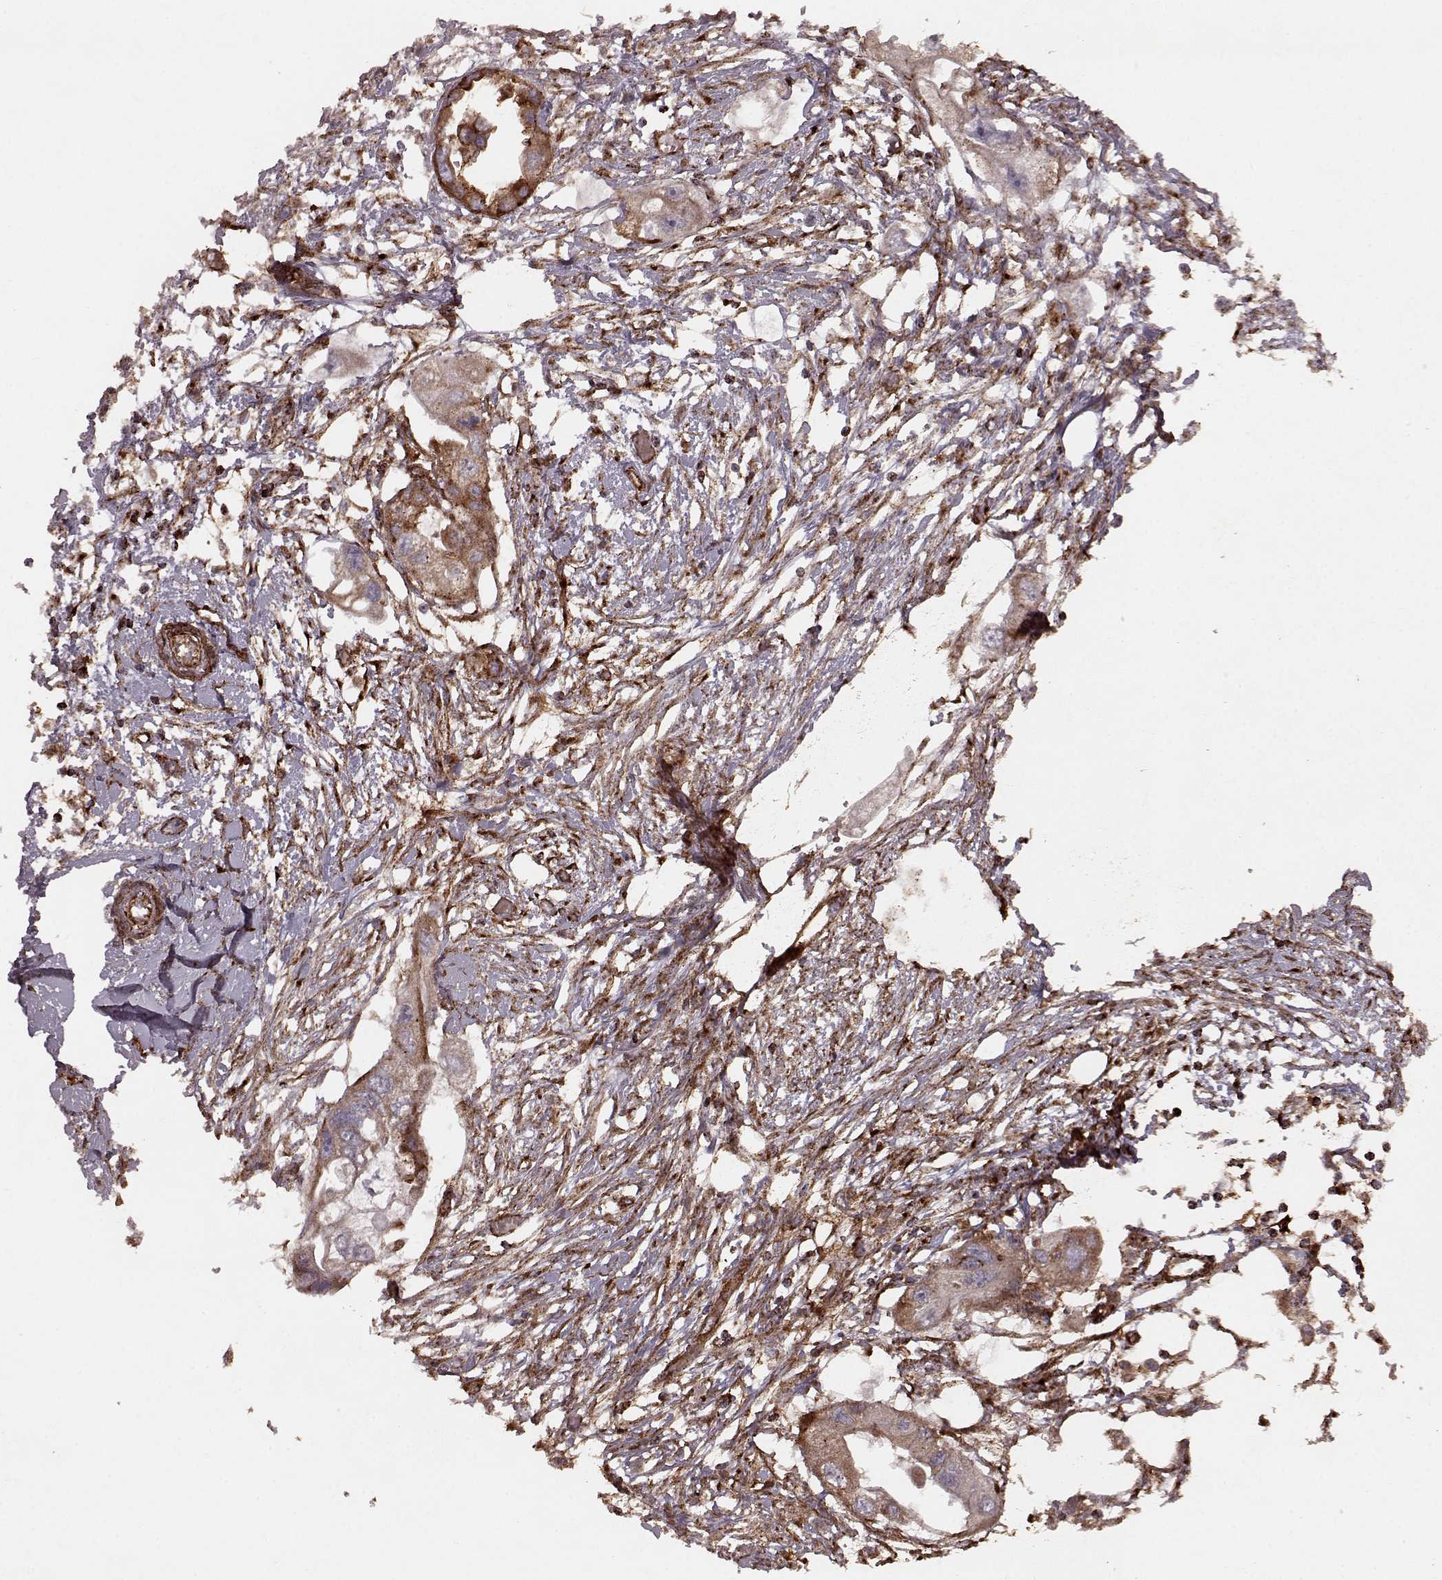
{"staining": {"intensity": "weak", "quantity": ">75%", "location": "cytoplasmic/membranous"}, "tissue": "endometrial cancer", "cell_type": "Tumor cells", "image_type": "cancer", "snomed": [{"axis": "morphology", "description": "Adenocarcinoma, NOS"}, {"axis": "morphology", "description": "Adenocarcinoma, metastatic, NOS"}, {"axis": "topography", "description": "Adipose tissue"}, {"axis": "topography", "description": "Endometrium"}], "caption": "This is an image of immunohistochemistry staining of endometrial cancer (metastatic adenocarcinoma), which shows weak staining in the cytoplasmic/membranous of tumor cells.", "gene": "FXN", "patient": {"sex": "female", "age": 67}}